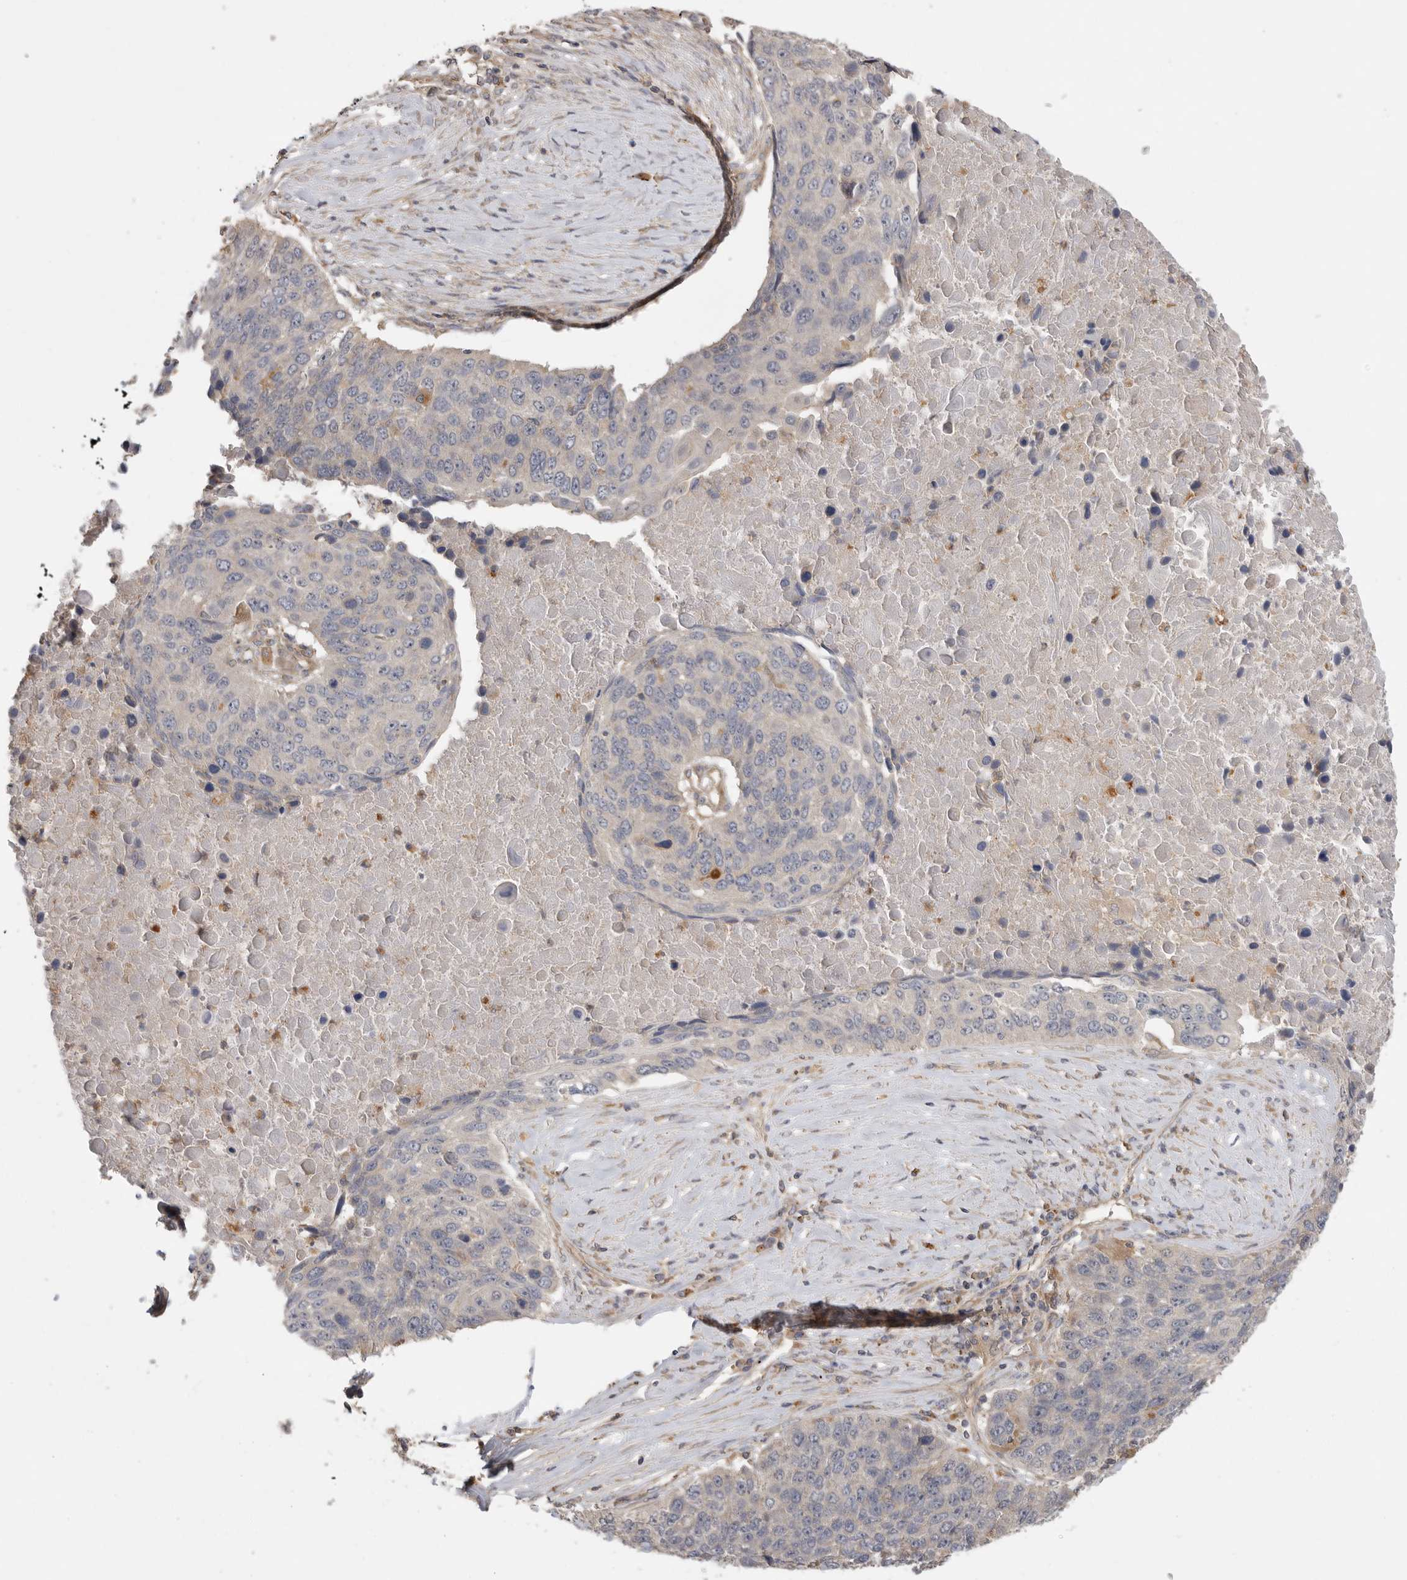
{"staining": {"intensity": "negative", "quantity": "none", "location": "none"}, "tissue": "lung cancer", "cell_type": "Tumor cells", "image_type": "cancer", "snomed": [{"axis": "morphology", "description": "Squamous cell carcinoma, NOS"}, {"axis": "topography", "description": "Lung"}], "caption": "Lung cancer (squamous cell carcinoma) stained for a protein using IHC reveals no staining tumor cells.", "gene": "ZNF232", "patient": {"sex": "male", "age": 66}}